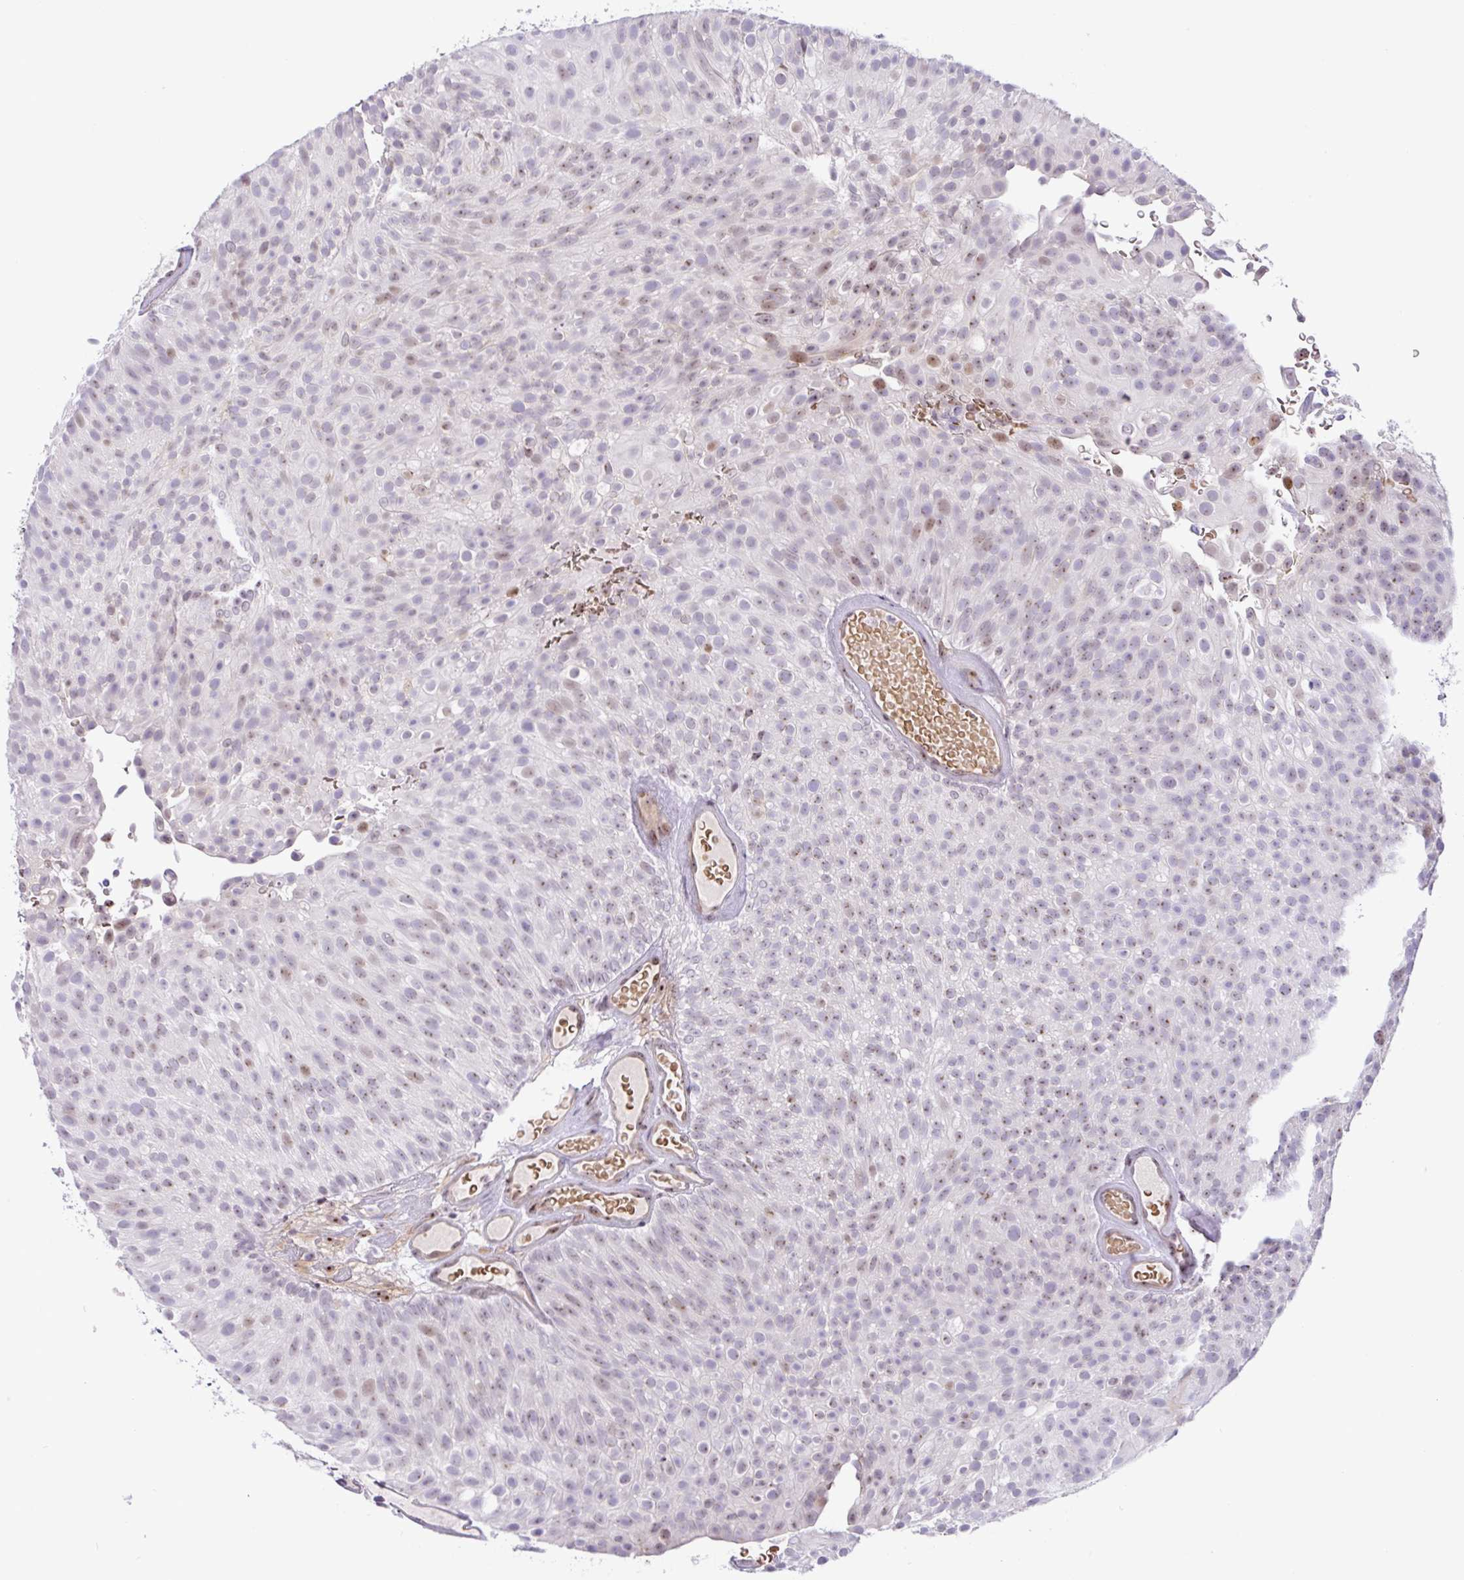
{"staining": {"intensity": "weak", "quantity": "25%-75%", "location": "nuclear"}, "tissue": "urothelial cancer", "cell_type": "Tumor cells", "image_type": "cancer", "snomed": [{"axis": "morphology", "description": "Urothelial carcinoma, Low grade"}, {"axis": "topography", "description": "Urinary bladder"}], "caption": "The immunohistochemical stain highlights weak nuclear positivity in tumor cells of urothelial cancer tissue. (brown staining indicates protein expression, while blue staining denotes nuclei).", "gene": "MXRA8", "patient": {"sex": "male", "age": 78}}